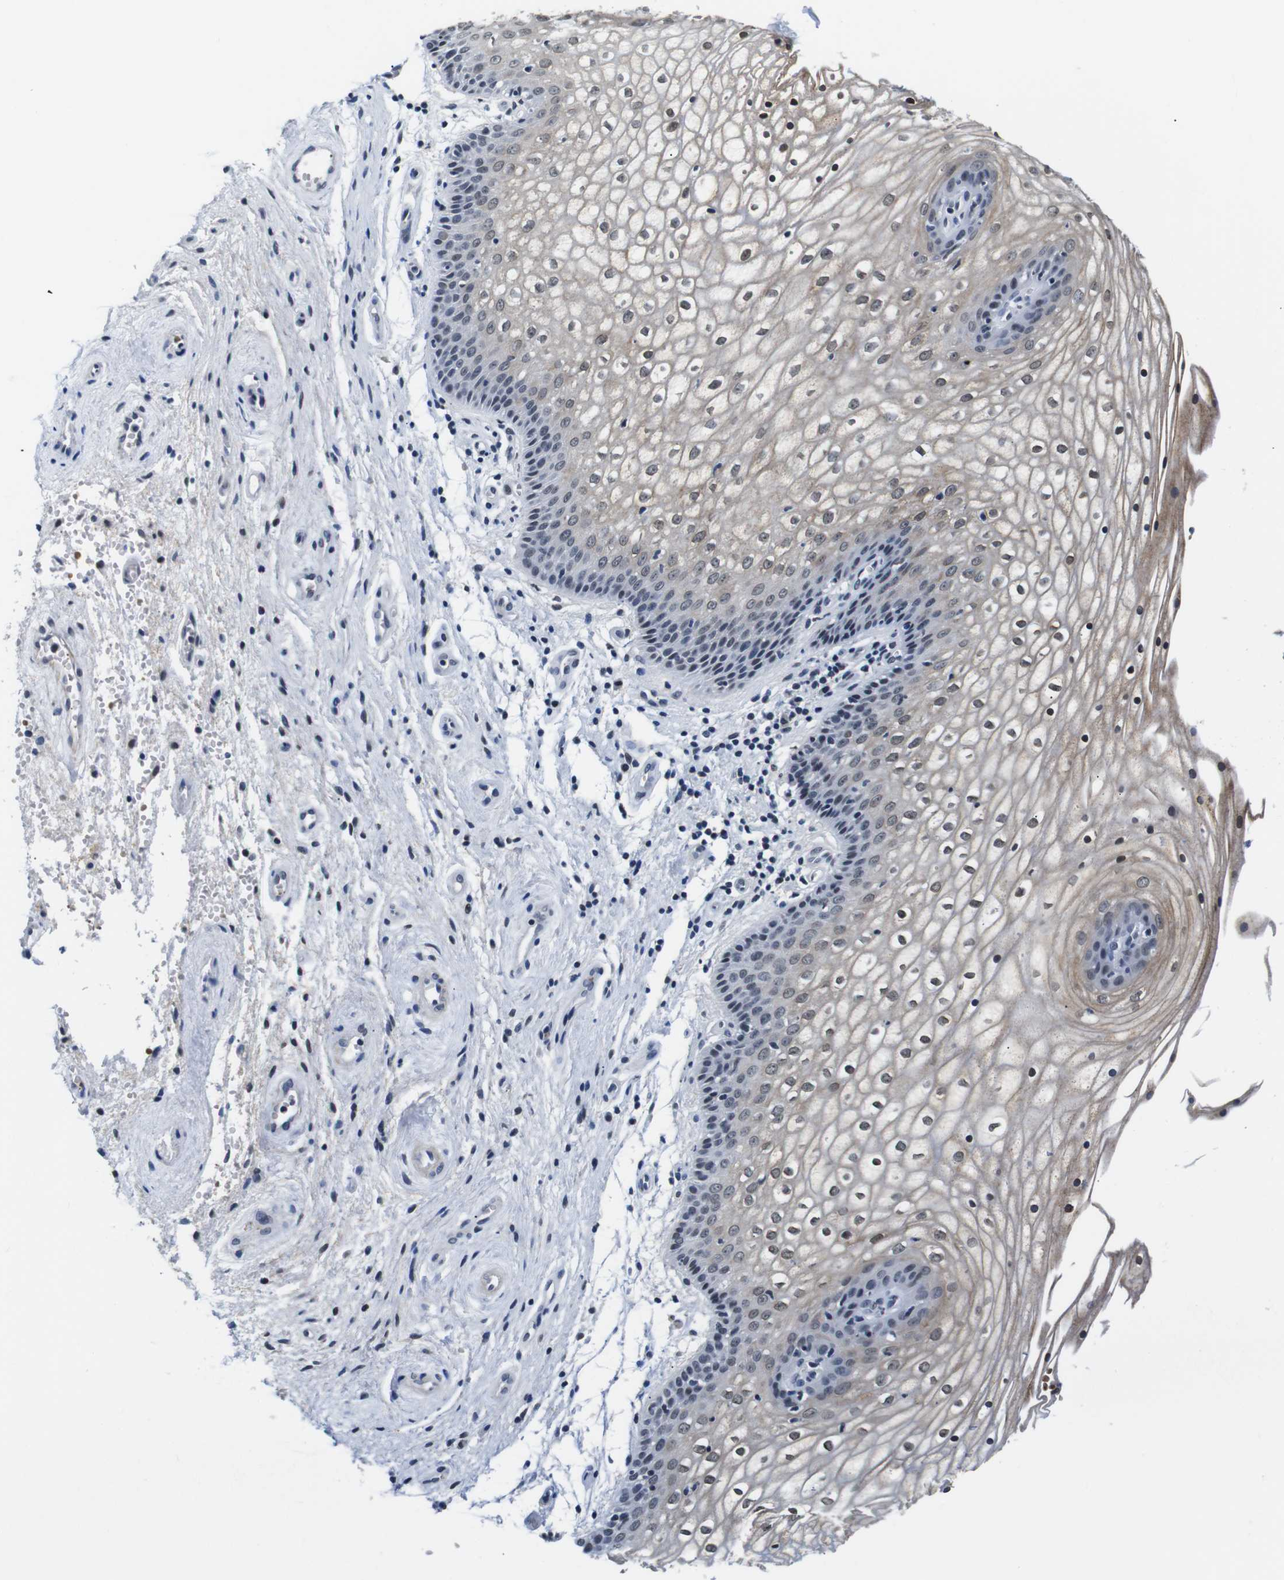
{"staining": {"intensity": "moderate", "quantity": "25%-75%", "location": "cytoplasmic/membranous,nuclear"}, "tissue": "vagina", "cell_type": "Squamous epithelial cells", "image_type": "normal", "snomed": [{"axis": "morphology", "description": "Normal tissue, NOS"}, {"axis": "topography", "description": "Vagina"}], "caption": "Vagina stained with DAB (3,3'-diaminobenzidine) IHC shows medium levels of moderate cytoplasmic/membranous,nuclear expression in about 25%-75% of squamous epithelial cells.", "gene": "ILDR2", "patient": {"sex": "female", "age": 34}}